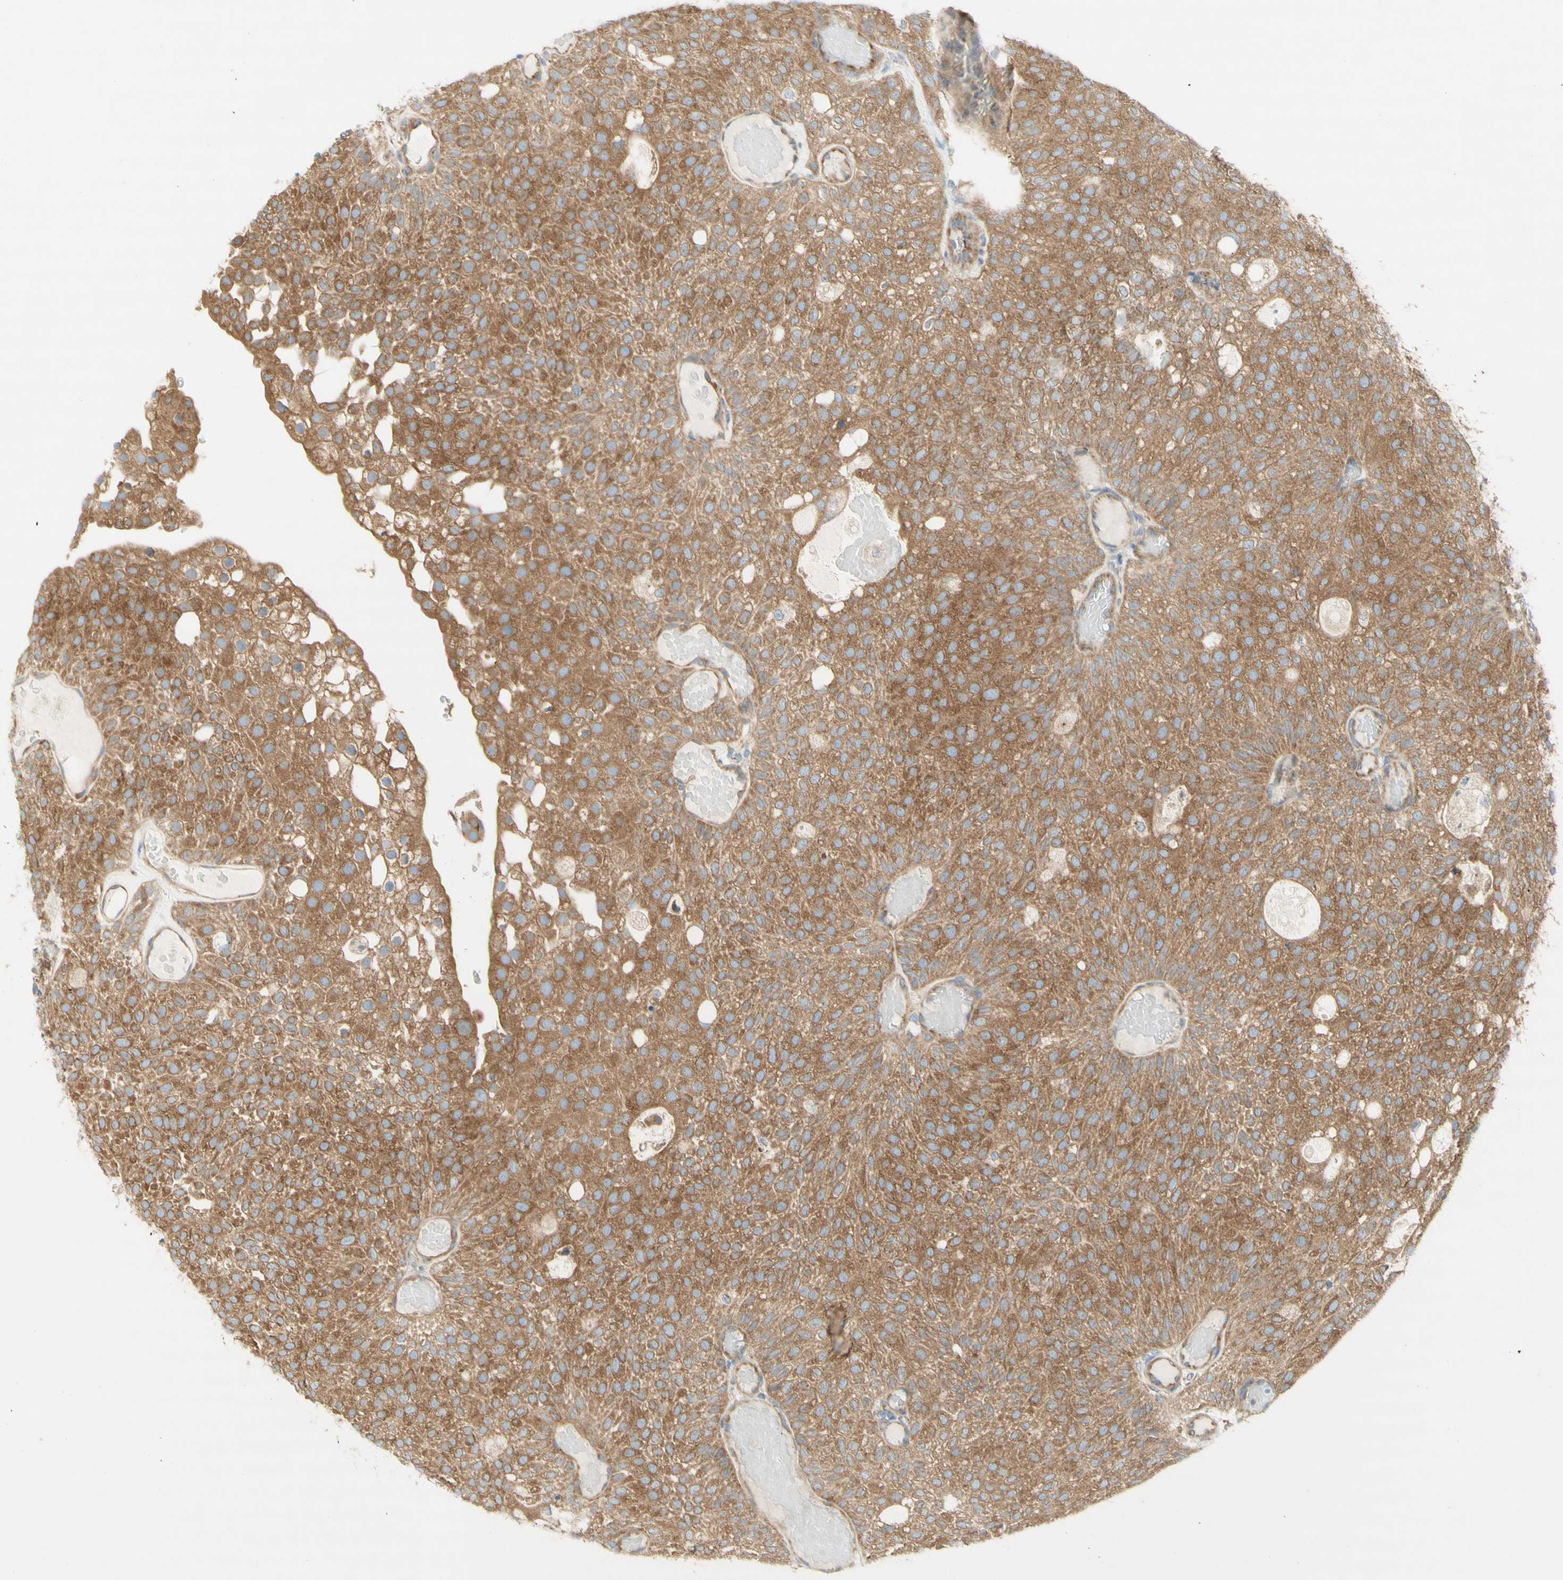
{"staining": {"intensity": "moderate", "quantity": ">75%", "location": "cytoplasmic/membranous"}, "tissue": "urothelial cancer", "cell_type": "Tumor cells", "image_type": "cancer", "snomed": [{"axis": "morphology", "description": "Urothelial carcinoma, Low grade"}, {"axis": "topography", "description": "Urinary bladder"}], "caption": "Protein staining of low-grade urothelial carcinoma tissue exhibits moderate cytoplasmic/membranous positivity in about >75% of tumor cells.", "gene": "DYNC1H1", "patient": {"sex": "male", "age": 78}}